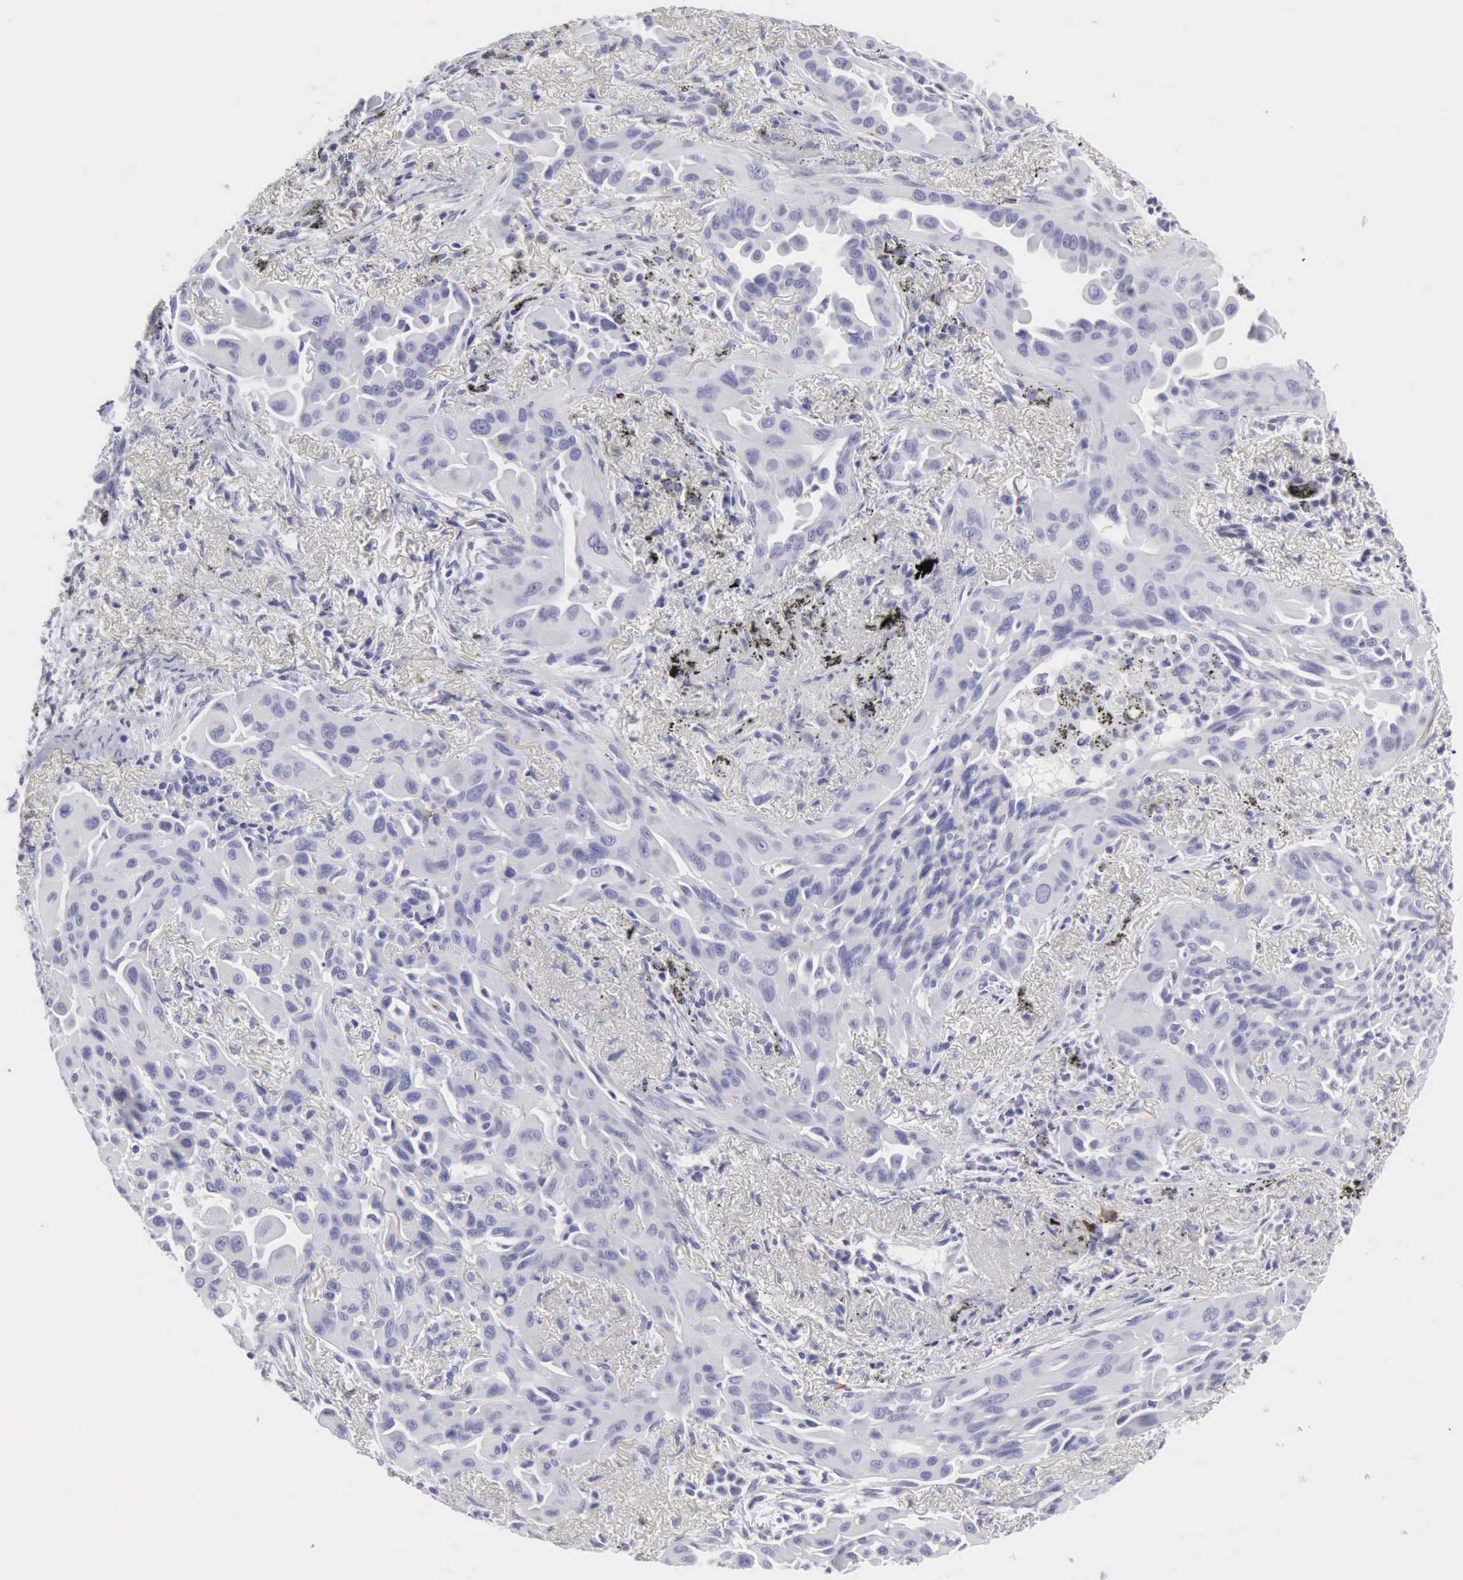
{"staining": {"intensity": "negative", "quantity": "none", "location": "none"}, "tissue": "lung cancer", "cell_type": "Tumor cells", "image_type": "cancer", "snomed": [{"axis": "morphology", "description": "Adenocarcinoma, NOS"}, {"axis": "topography", "description": "Lung"}], "caption": "DAB (3,3'-diaminobenzidine) immunohistochemical staining of lung adenocarcinoma demonstrates no significant expression in tumor cells.", "gene": "NCAM1", "patient": {"sex": "male", "age": 68}}